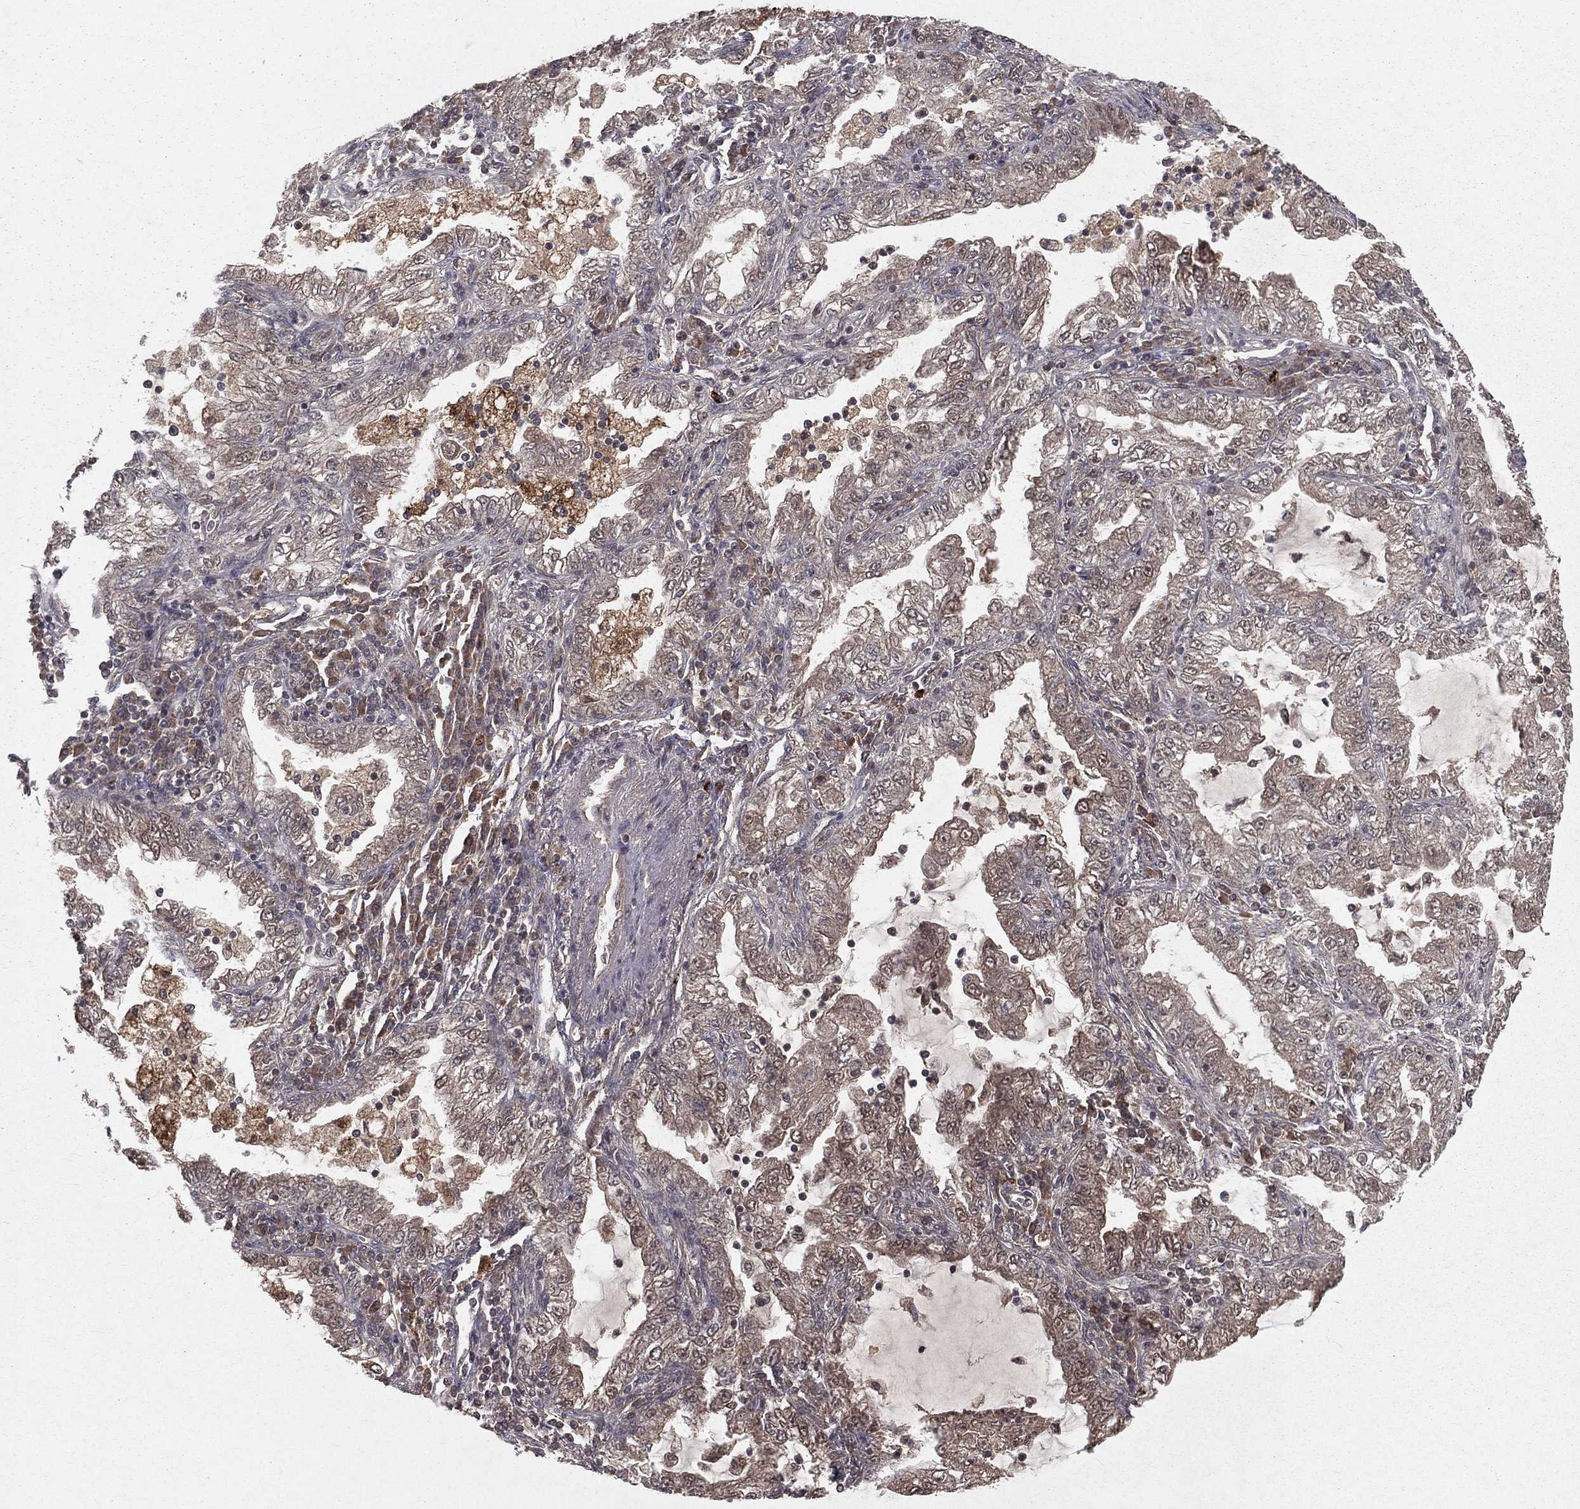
{"staining": {"intensity": "weak", "quantity": "<25%", "location": "cytoplasmic/membranous"}, "tissue": "lung cancer", "cell_type": "Tumor cells", "image_type": "cancer", "snomed": [{"axis": "morphology", "description": "Adenocarcinoma, NOS"}, {"axis": "topography", "description": "Lung"}], "caption": "A high-resolution micrograph shows immunohistochemistry staining of adenocarcinoma (lung), which displays no significant positivity in tumor cells.", "gene": "ZDHHC15", "patient": {"sex": "female", "age": 73}}